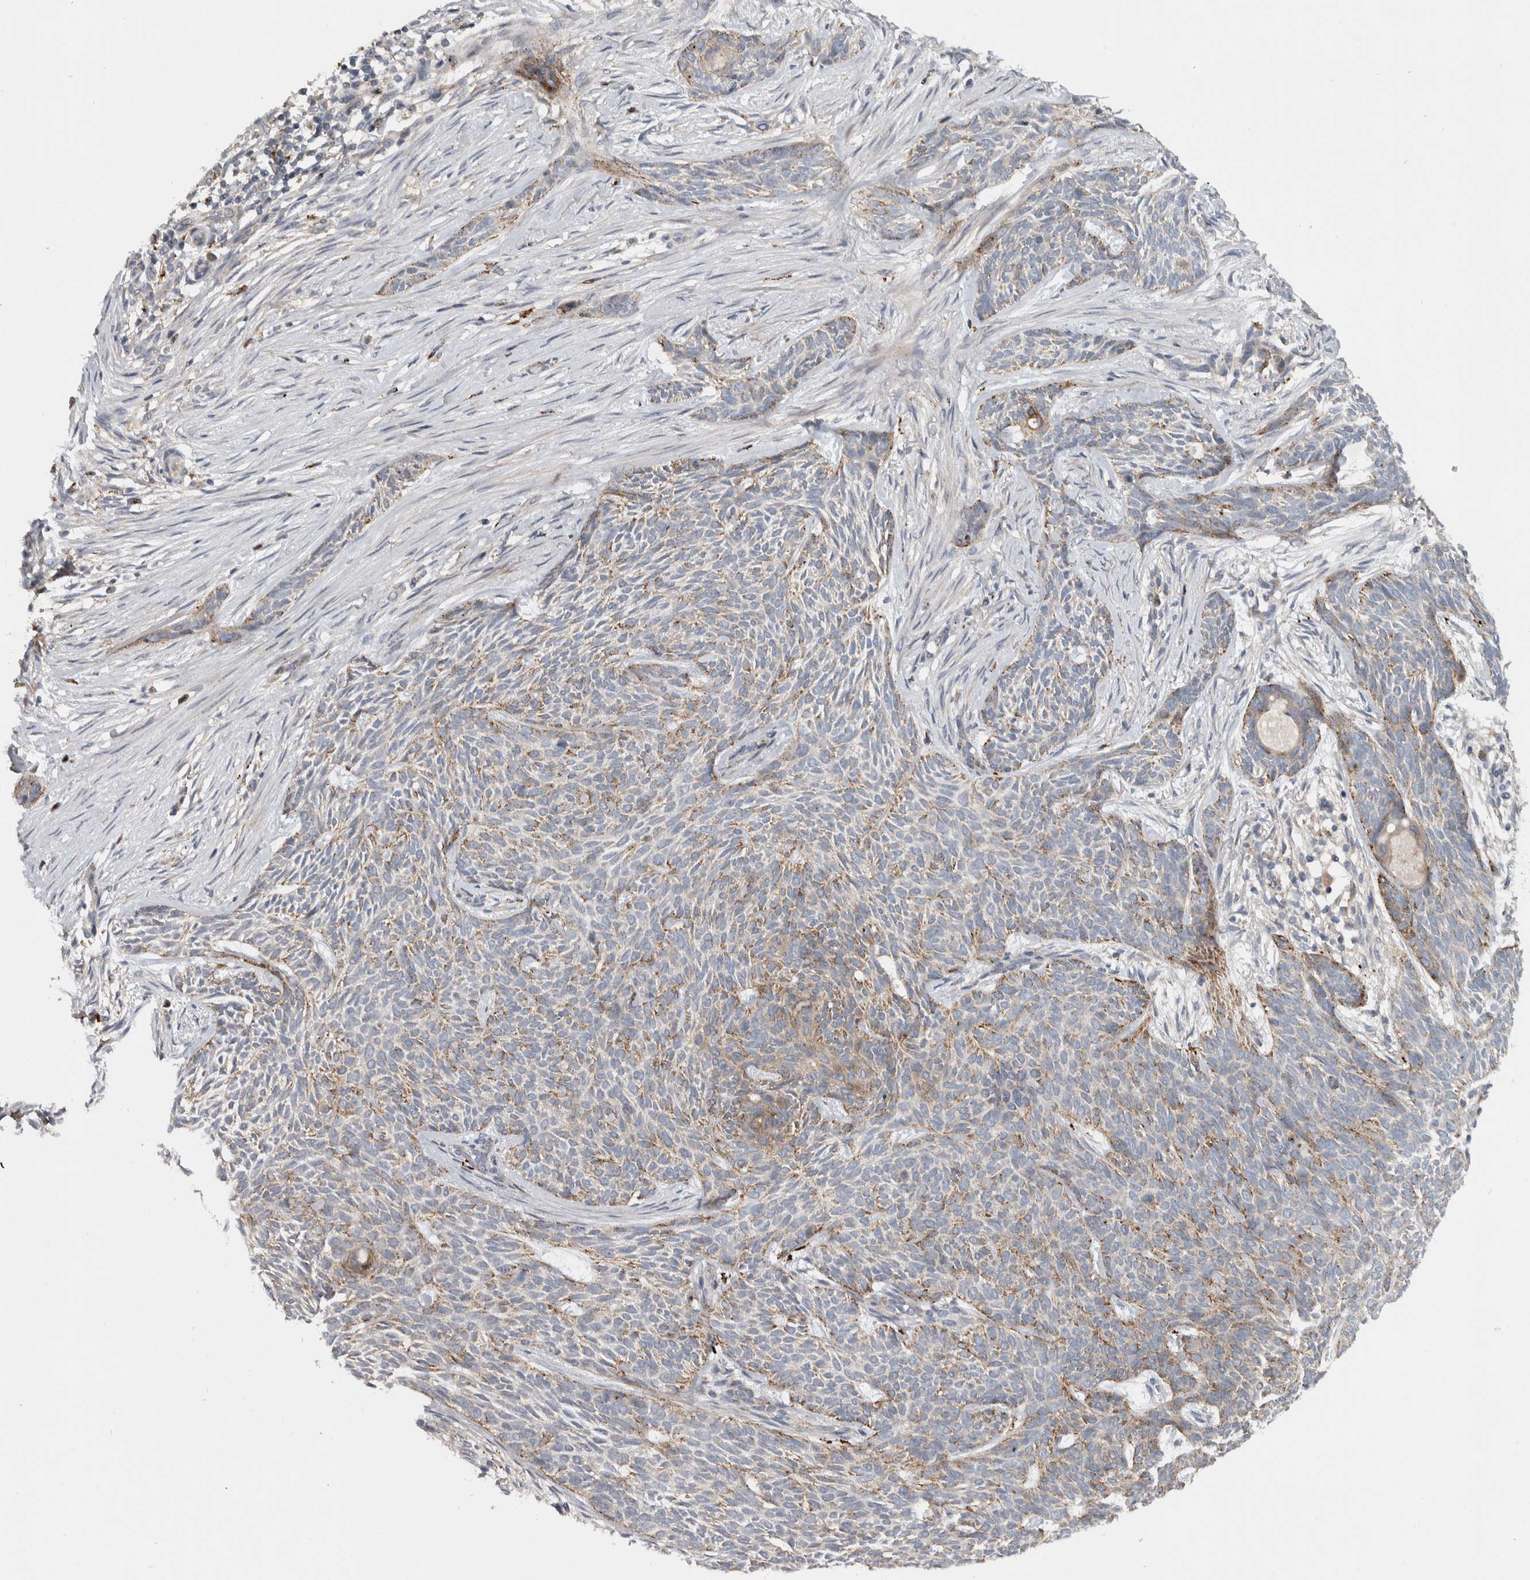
{"staining": {"intensity": "weak", "quantity": "25%-75%", "location": "cytoplasmic/membranous"}, "tissue": "skin cancer", "cell_type": "Tumor cells", "image_type": "cancer", "snomed": [{"axis": "morphology", "description": "Basal cell carcinoma"}, {"axis": "topography", "description": "Skin"}], "caption": "The micrograph reveals a brown stain indicating the presence of a protein in the cytoplasmic/membranous of tumor cells in basal cell carcinoma (skin).", "gene": "FAM83G", "patient": {"sex": "female", "age": 59}}